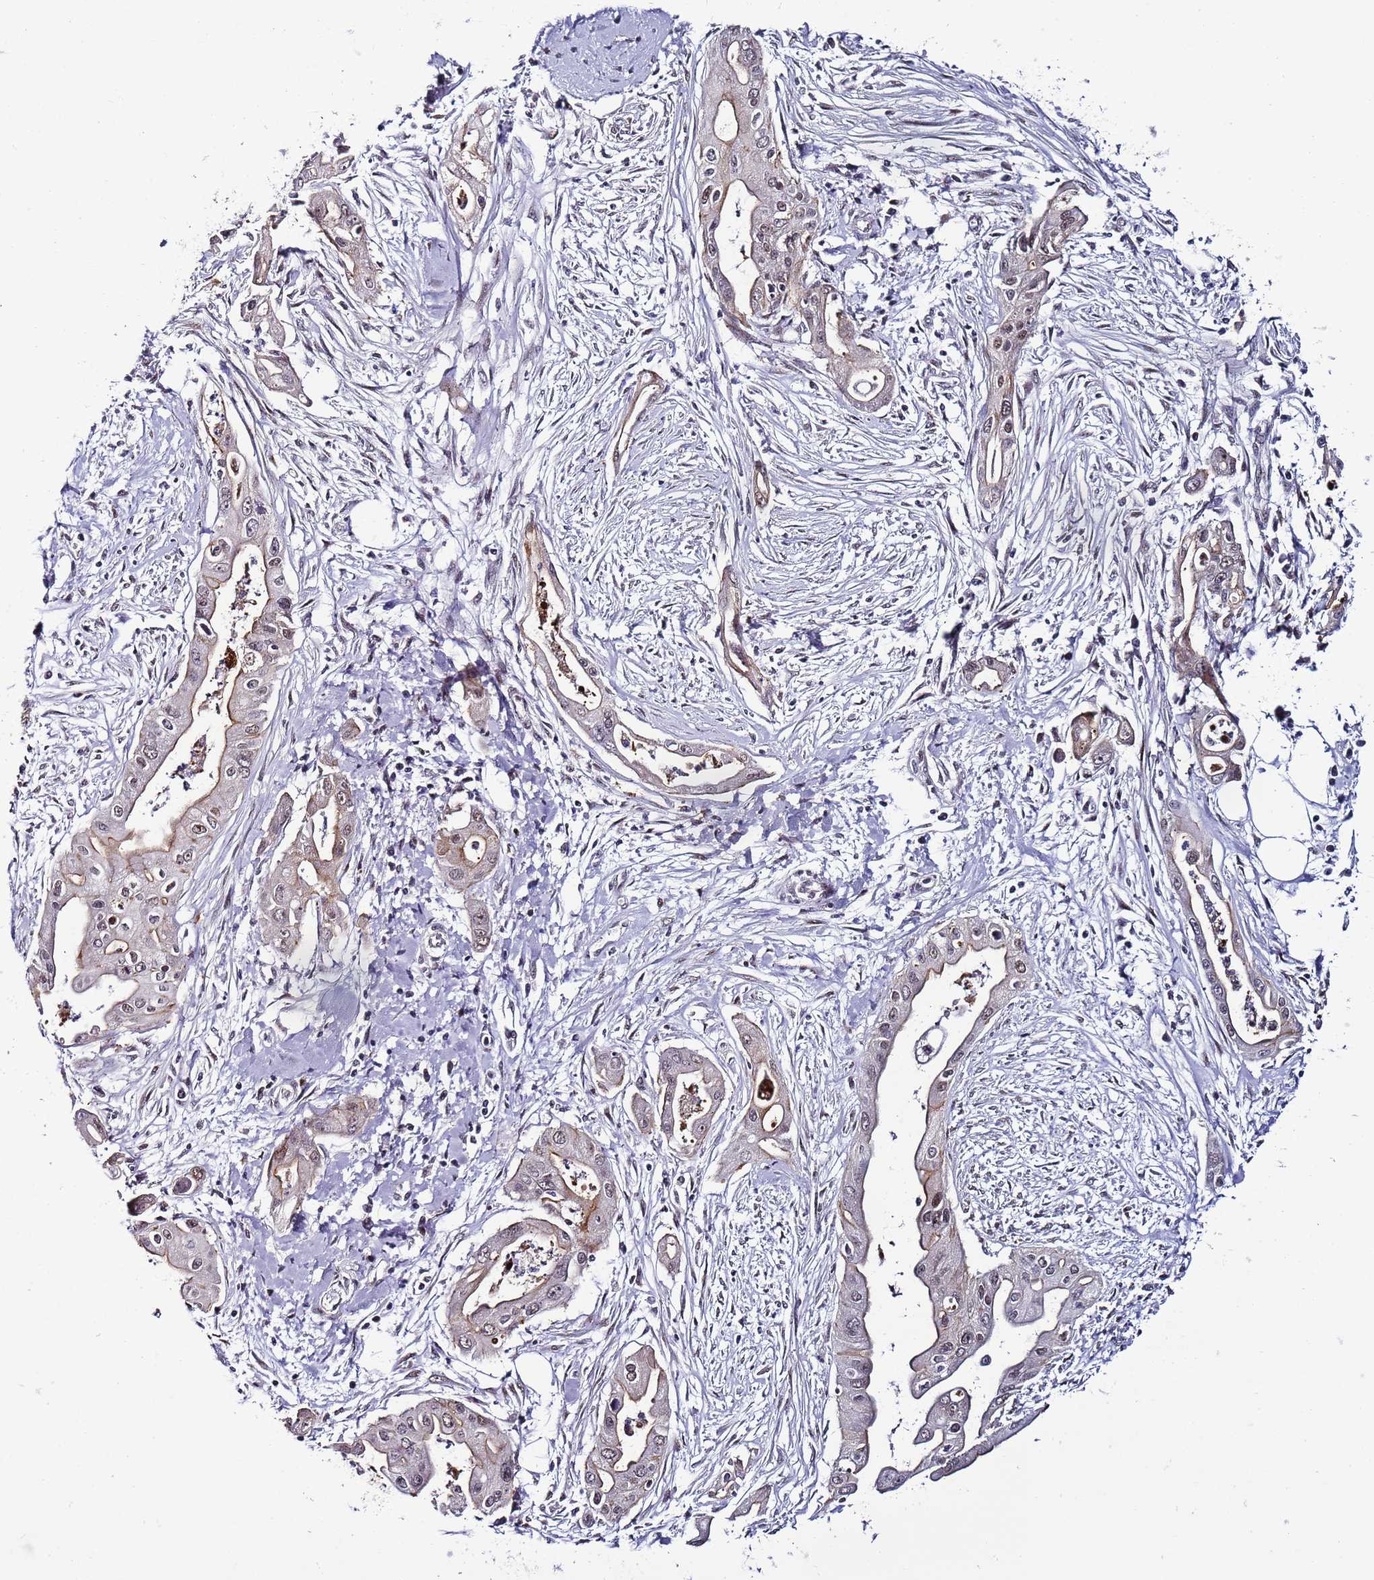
{"staining": {"intensity": "weak", "quantity": "25%-75%", "location": "cytoplasmic/membranous,nuclear"}, "tissue": "ovarian cancer", "cell_type": "Tumor cells", "image_type": "cancer", "snomed": [{"axis": "morphology", "description": "Cystadenocarcinoma, mucinous, NOS"}, {"axis": "topography", "description": "Ovary"}], "caption": "Mucinous cystadenocarcinoma (ovarian) stained with IHC displays weak cytoplasmic/membranous and nuclear positivity in about 25%-75% of tumor cells.", "gene": "PSMA7", "patient": {"sex": "female", "age": 70}}